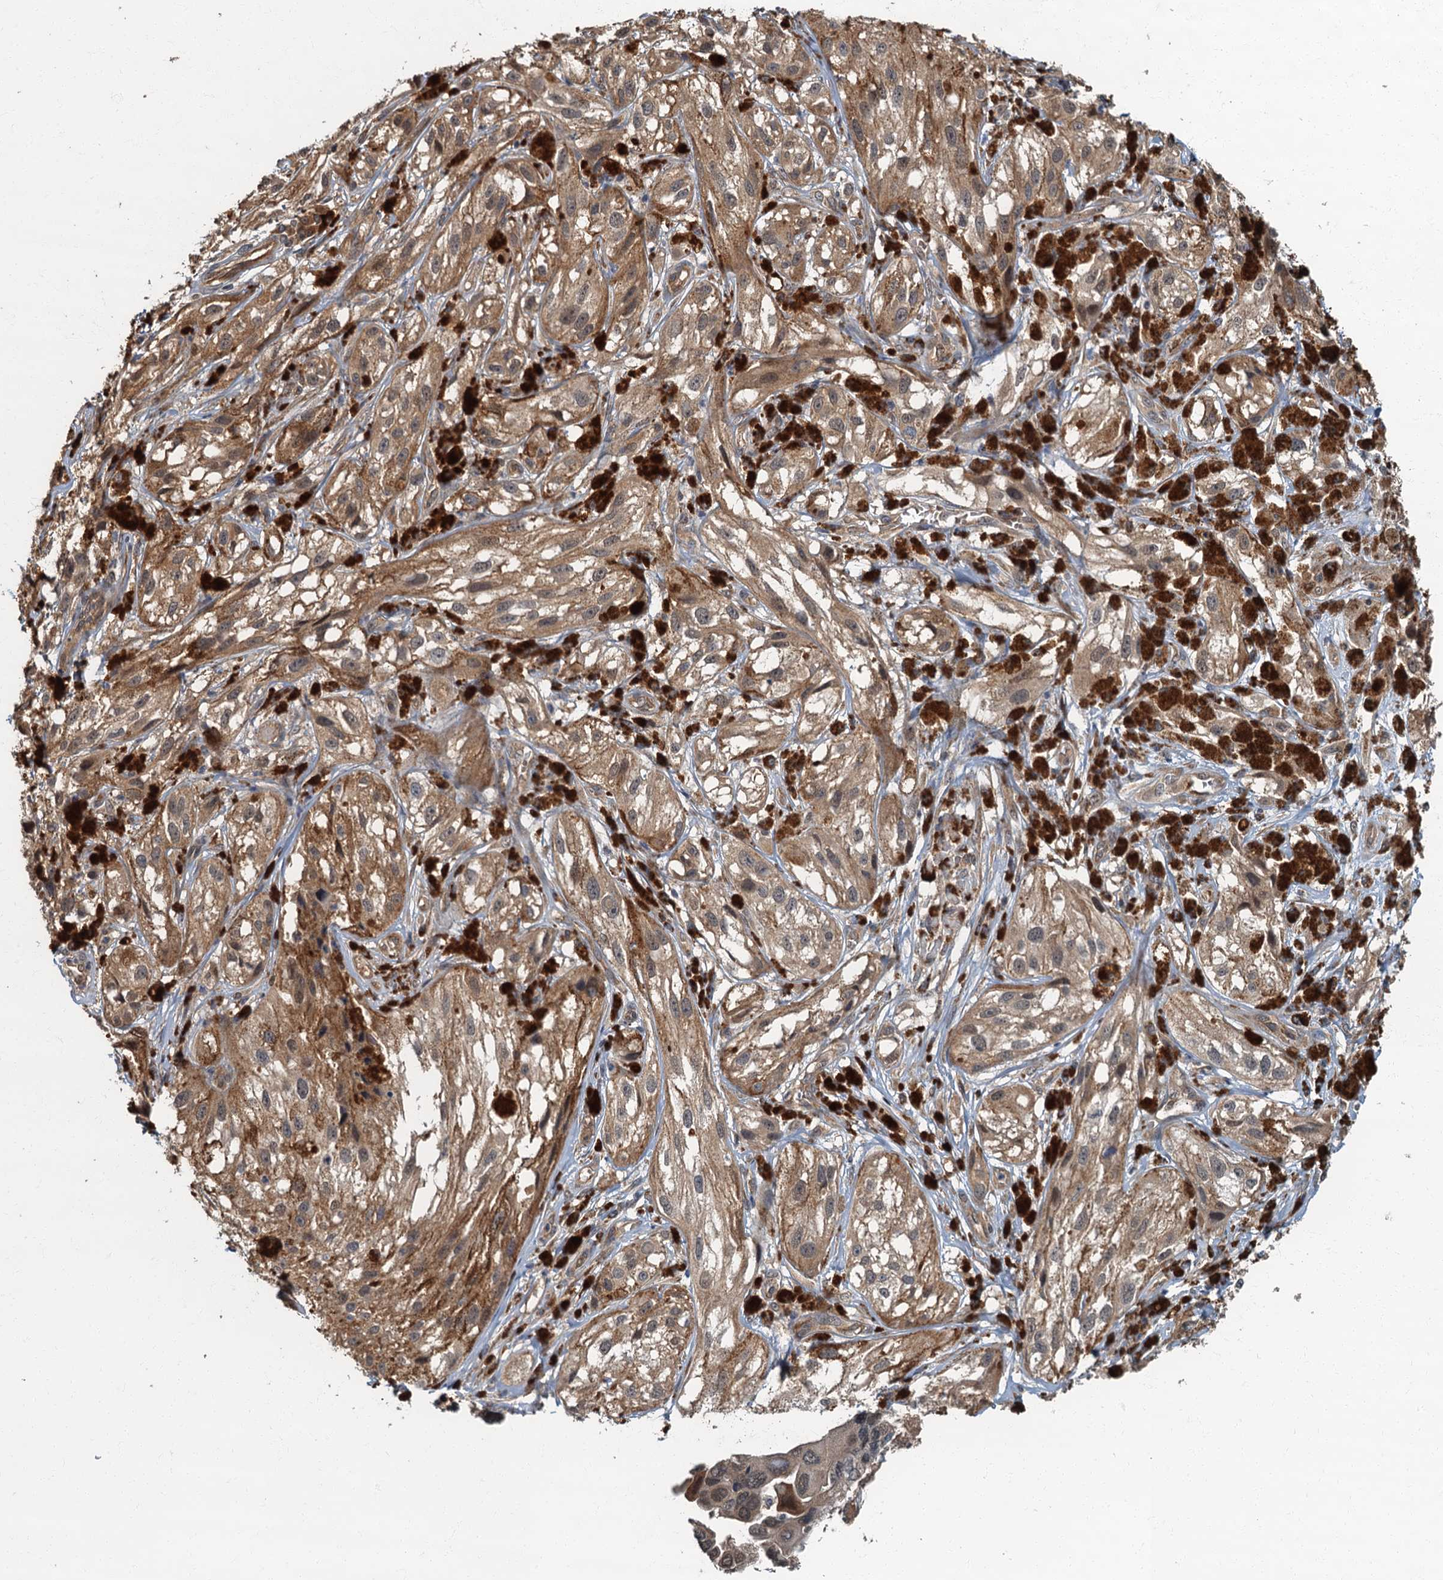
{"staining": {"intensity": "moderate", "quantity": ">75%", "location": "cytoplasmic/membranous,nuclear"}, "tissue": "melanoma", "cell_type": "Tumor cells", "image_type": "cancer", "snomed": [{"axis": "morphology", "description": "Malignant melanoma, NOS"}, {"axis": "topography", "description": "Skin"}], "caption": "A micrograph showing moderate cytoplasmic/membranous and nuclear staining in approximately >75% of tumor cells in melanoma, as visualized by brown immunohistochemical staining.", "gene": "TBCK", "patient": {"sex": "male", "age": 88}}